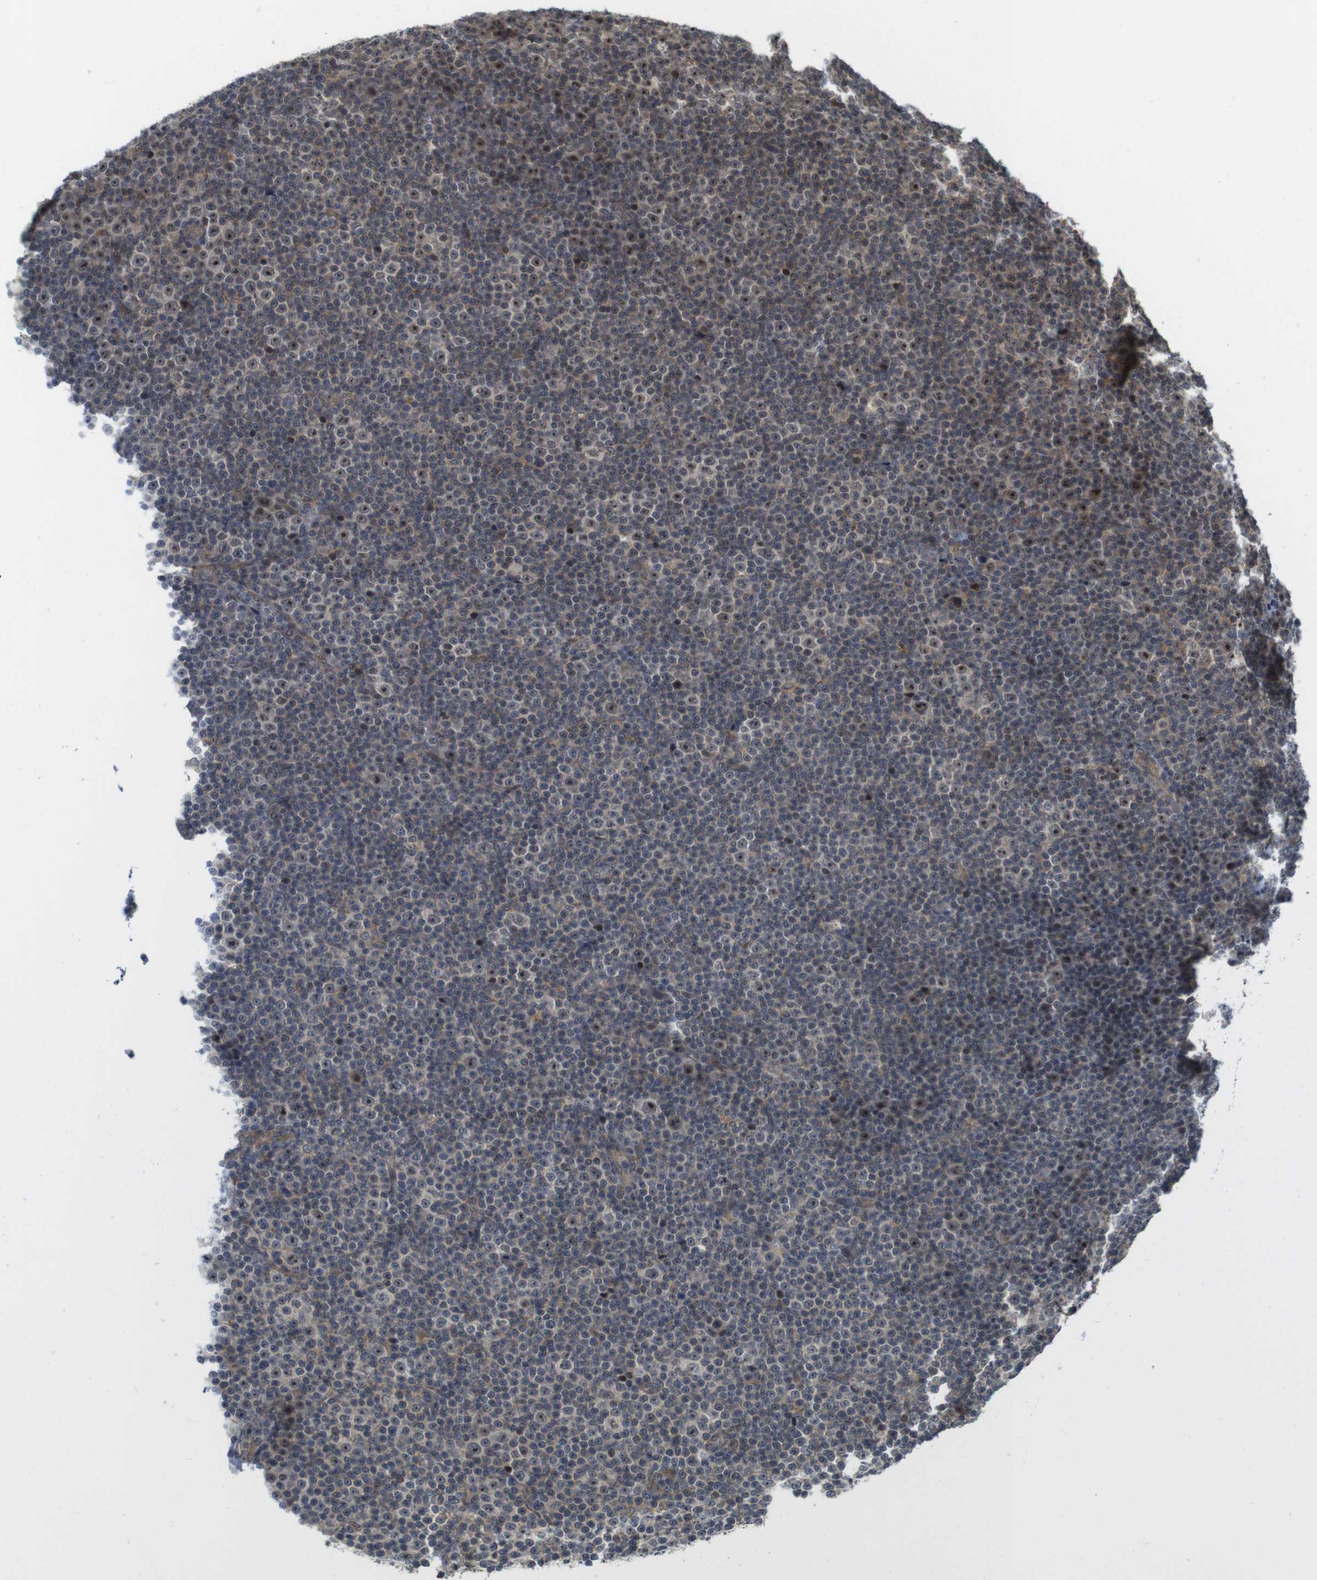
{"staining": {"intensity": "strong", "quantity": "<25%", "location": "nuclear"}, "tissue": "lymphoma", "cell_type": "Tumor cells", "image_type": "cancer", "snomed": [{"axis": "morphology", "description": "Malignant lymphoma, non-Hodgkin's type, Low grade"}, {"axis": "topography", "description": "Lymph node"}], "caption": "DAB (3,3'-diaminobenzidine) immunohistochemical staining of human low-grade malignant lymphoma, non-Hodgkin's type shows strong nuclear protein staining in about <25% of tumor cells.", "gene": "CC2D1A", "patient": {"sex": "female", "age": 67}}